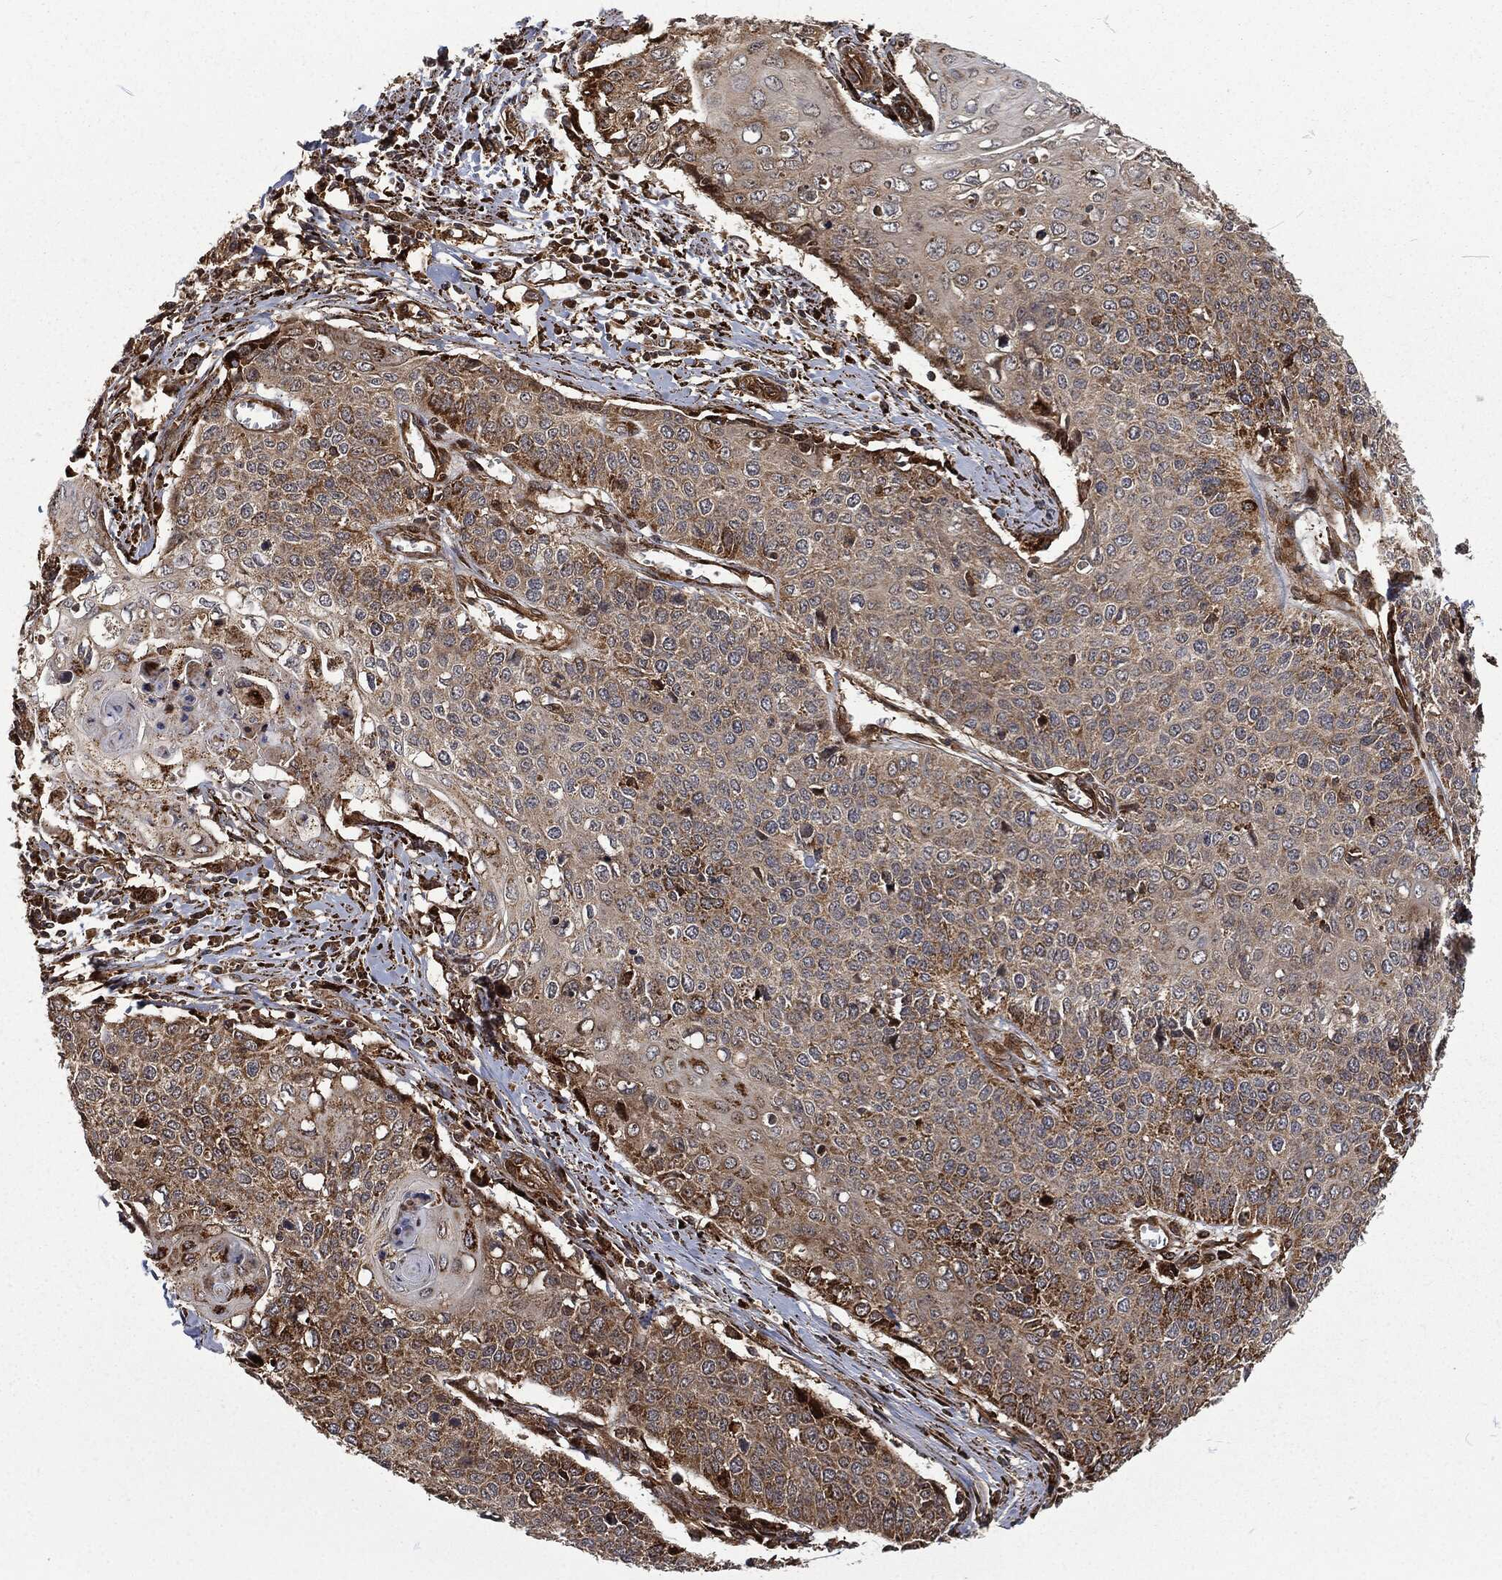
{"staining": {"intensity": "moderate", "quantity": "<25%", "location": "cytoplasmic/membranous"}, "tissue": "cervical cancer", "cell_type": "Tumor cells", "image_type": "cancer", "snomed": [{"axis": "morphology", "description": "Squamous cell carcinoma, NOS"}, {"axis": "topography", "description": "Cervix"}], "caption": "Immunohistochemistry (IHC) of human cervical cancer (squamous cell carcinoma) demonstrates low levels of moderate cytoplasmic/membranous staining in about <25% of tumor cells.", "gene": "RFTN1", "patient": {"sex": "female", "age": 39}}